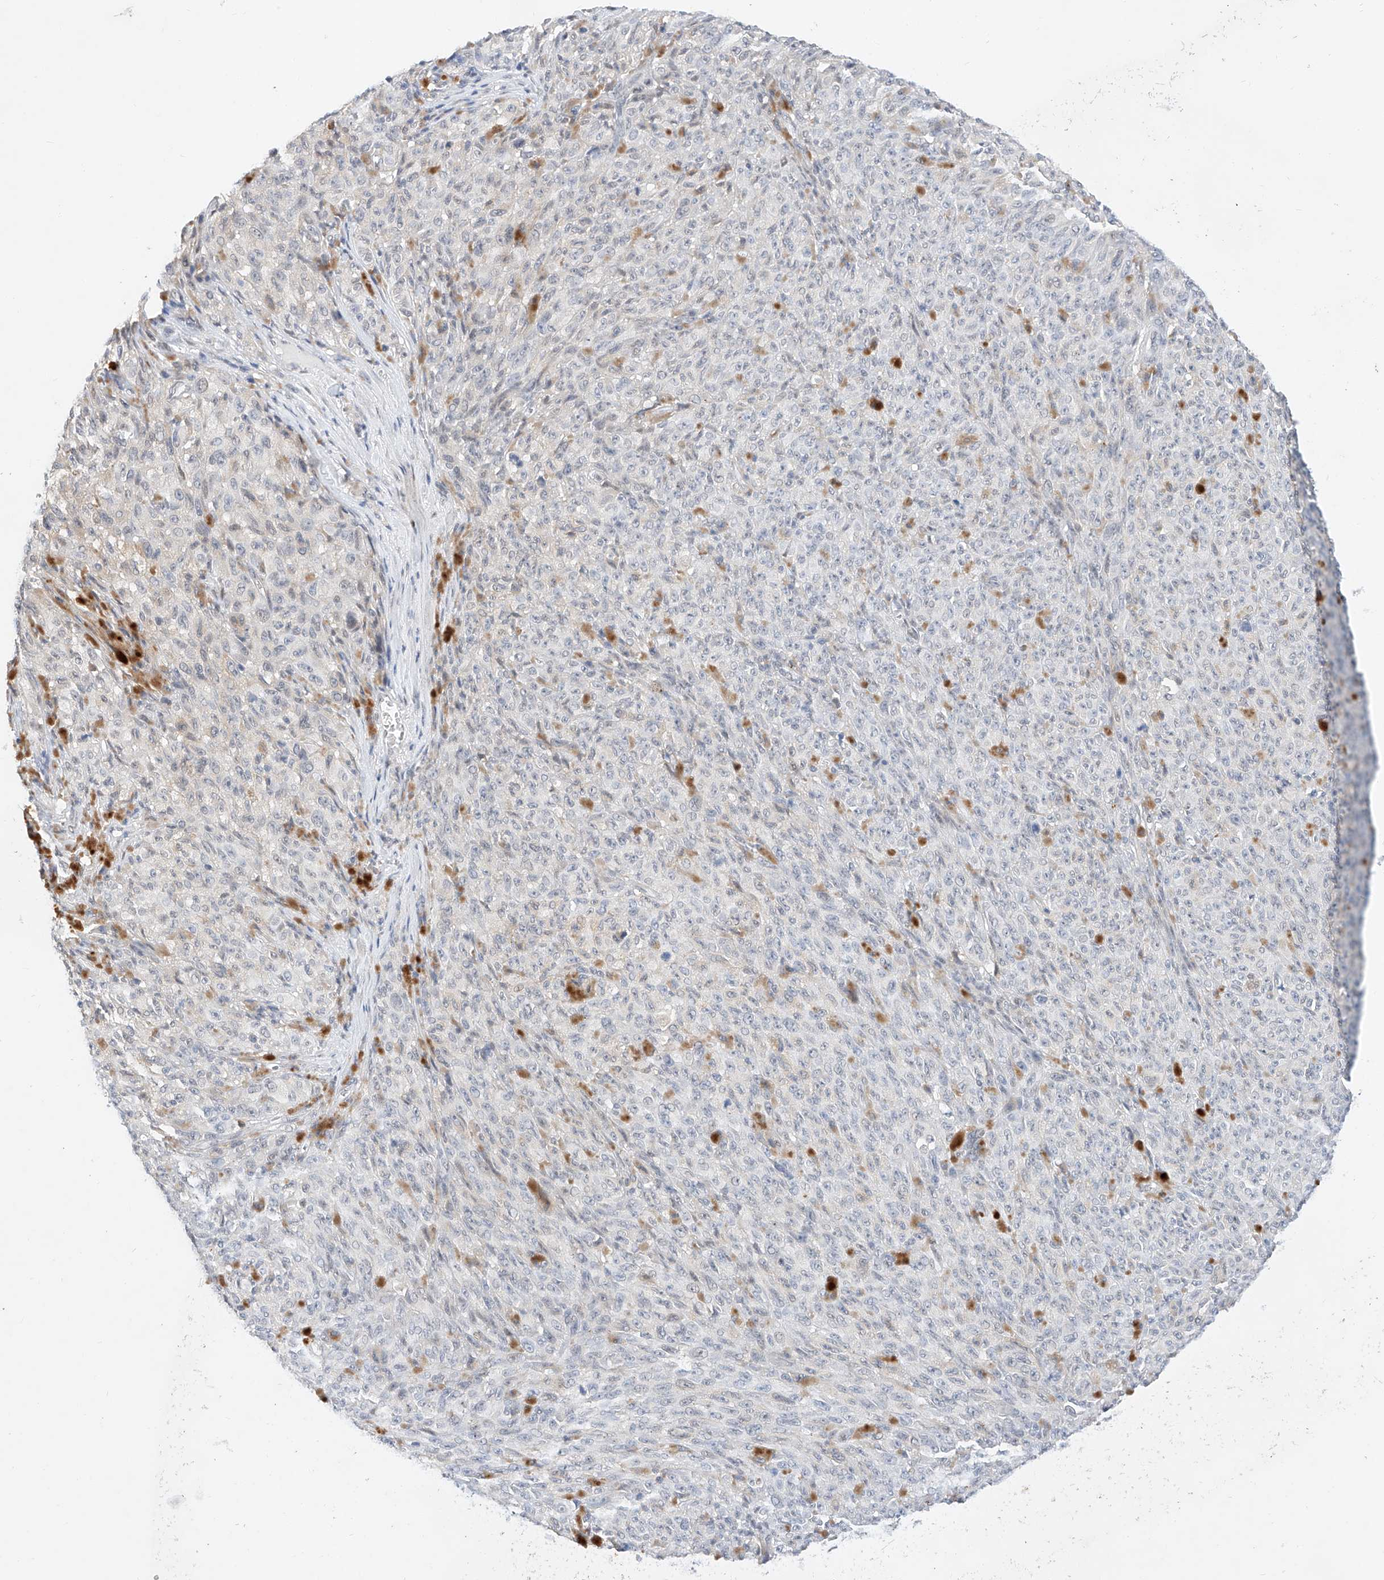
{"staining": {"intensity": "negative", "quantity": "none", "location": "none"}, "tissue": "melanoma", "cell_type": "Tumor cells", "image_type": "cancer", "snomed": [{"axis": "morphology", "description": "Malignant melanoma, NOS"}, {"axis": "topography", "description": "Skin"}], "caption": "Tumor cells are negative for protein expression in human melanoma.", "gene": "KCNJ1", "patient": {"sex": "female", "age": 82}}